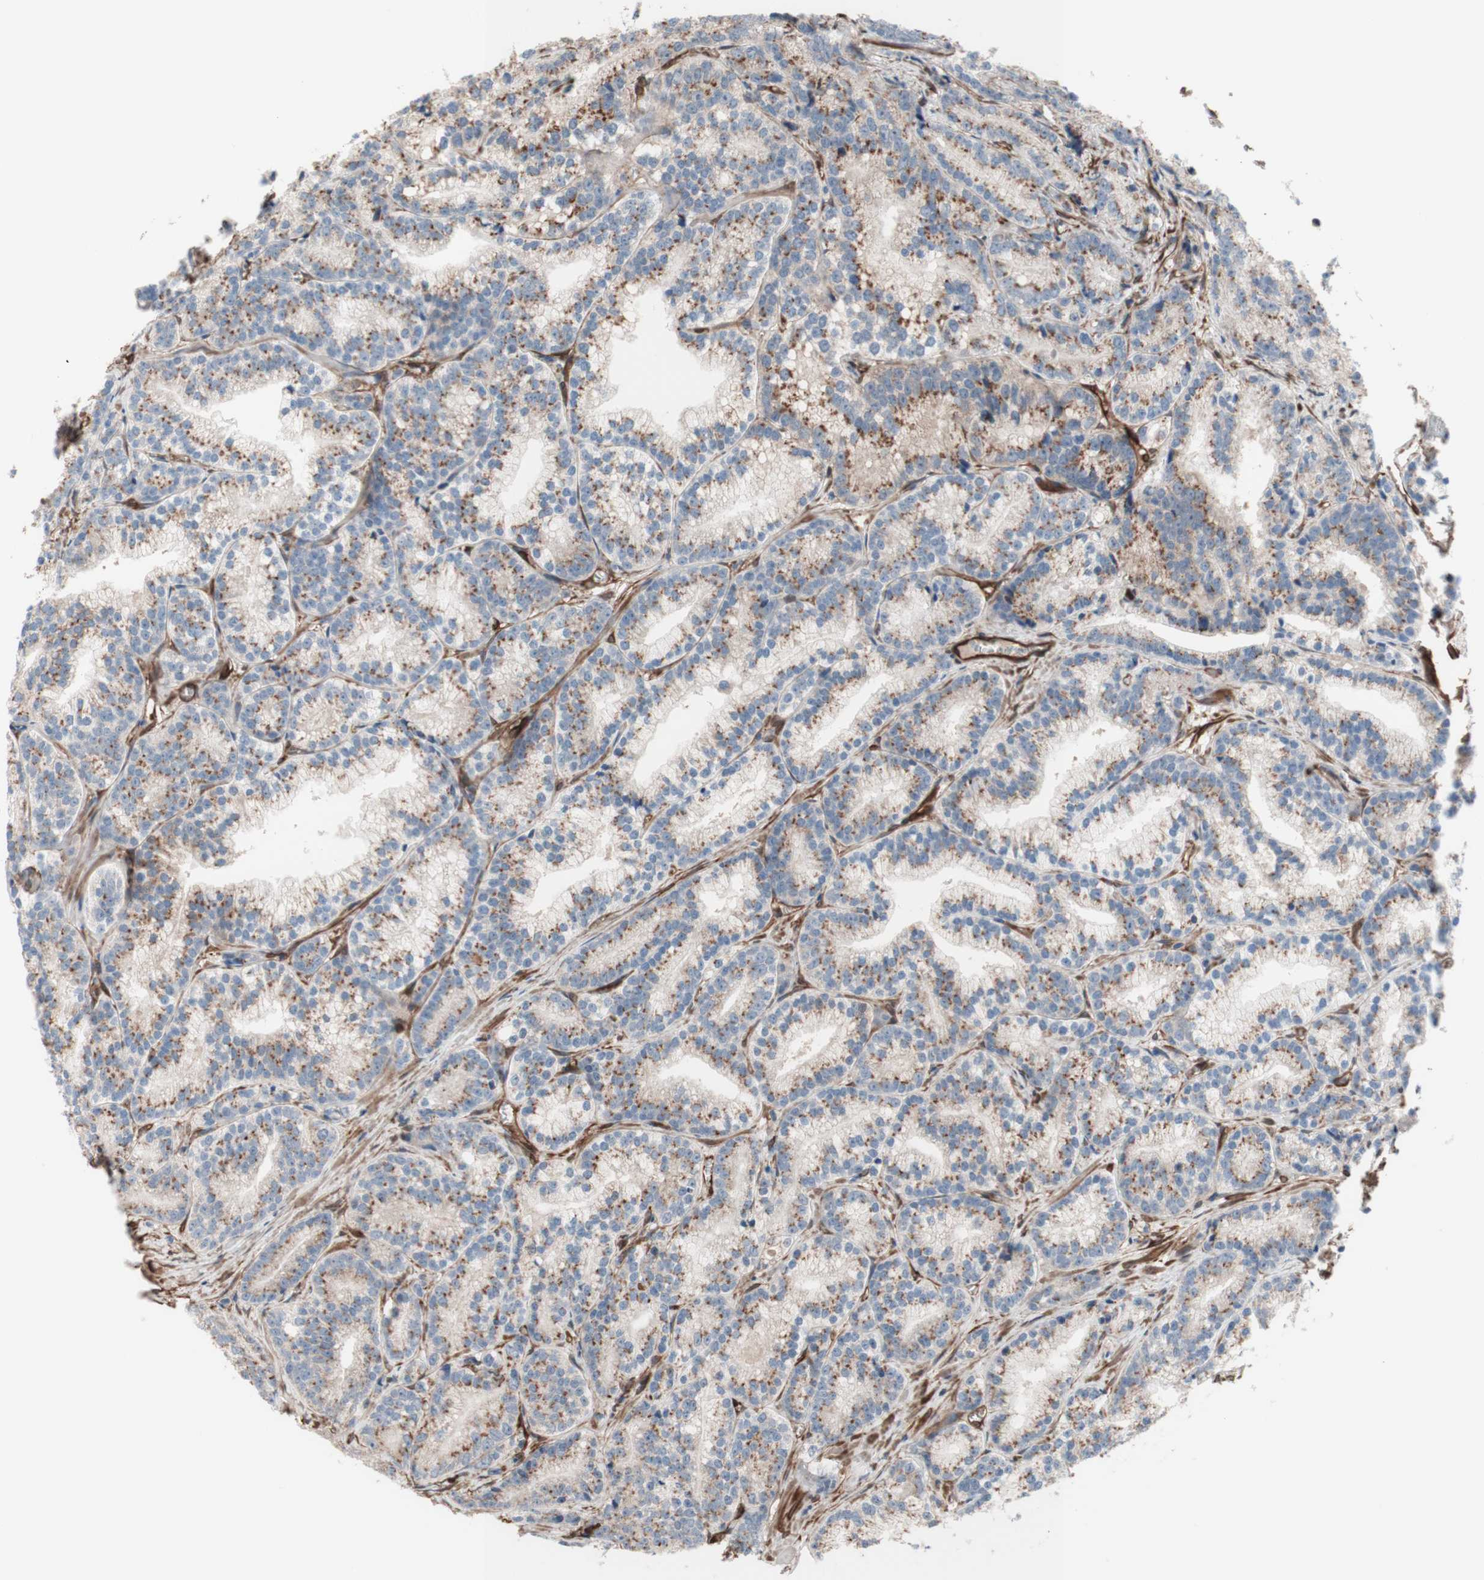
{"staining": {"intensity": "weak", "quantity": ">75%", "location": "cytoplasmic/membranous"}, "tissue": "prostate cancer", "cell_type": "Tumor cells", "image_type": "cancer", "snomed": [{"axis": "morphology", "description": "Adenocarcinoma, Low grade"}, {"axis": "topography", "description": "Prostate"}], "caption": "Human prostate cancer stained for a protein (brown) demonstrates weak cytoplasmic/membranous positive expression in approximately >75% of tumor cells.", "gene": "CNN3", "patient": {"sex": "male", "age": 89}}